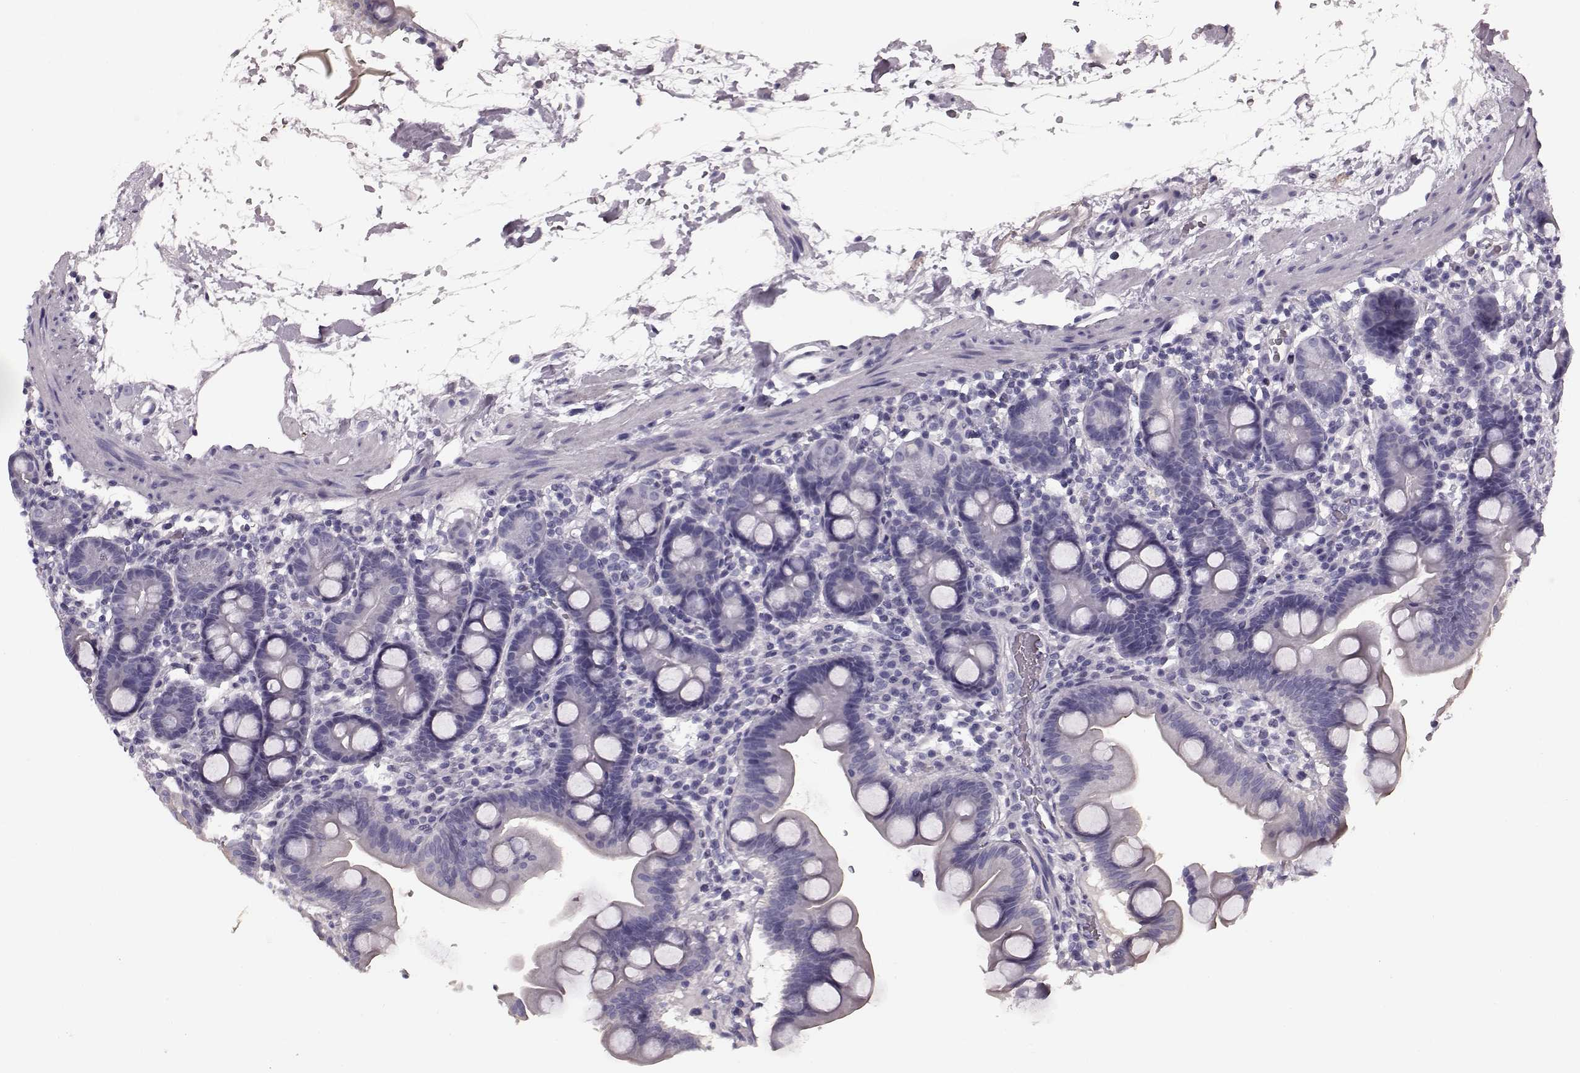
{"staining": {"intensity": "negative", "quantity": "none", "location": "none"}, "tissue": "duodenum", "cell_type": "Glandular cells", "image_type": "normal", "snomed": [{"axis": "morphology", "description": "Normal tissue, NOS"}, {"axis": "topography", "description": "Duodenum"}], "caption": "This is a micrograph of IHC staining of normal duodenum, which shows no positivity in glandular cells.", "gene": "CST7", "patient": {"sex": "male", "age": 59}}